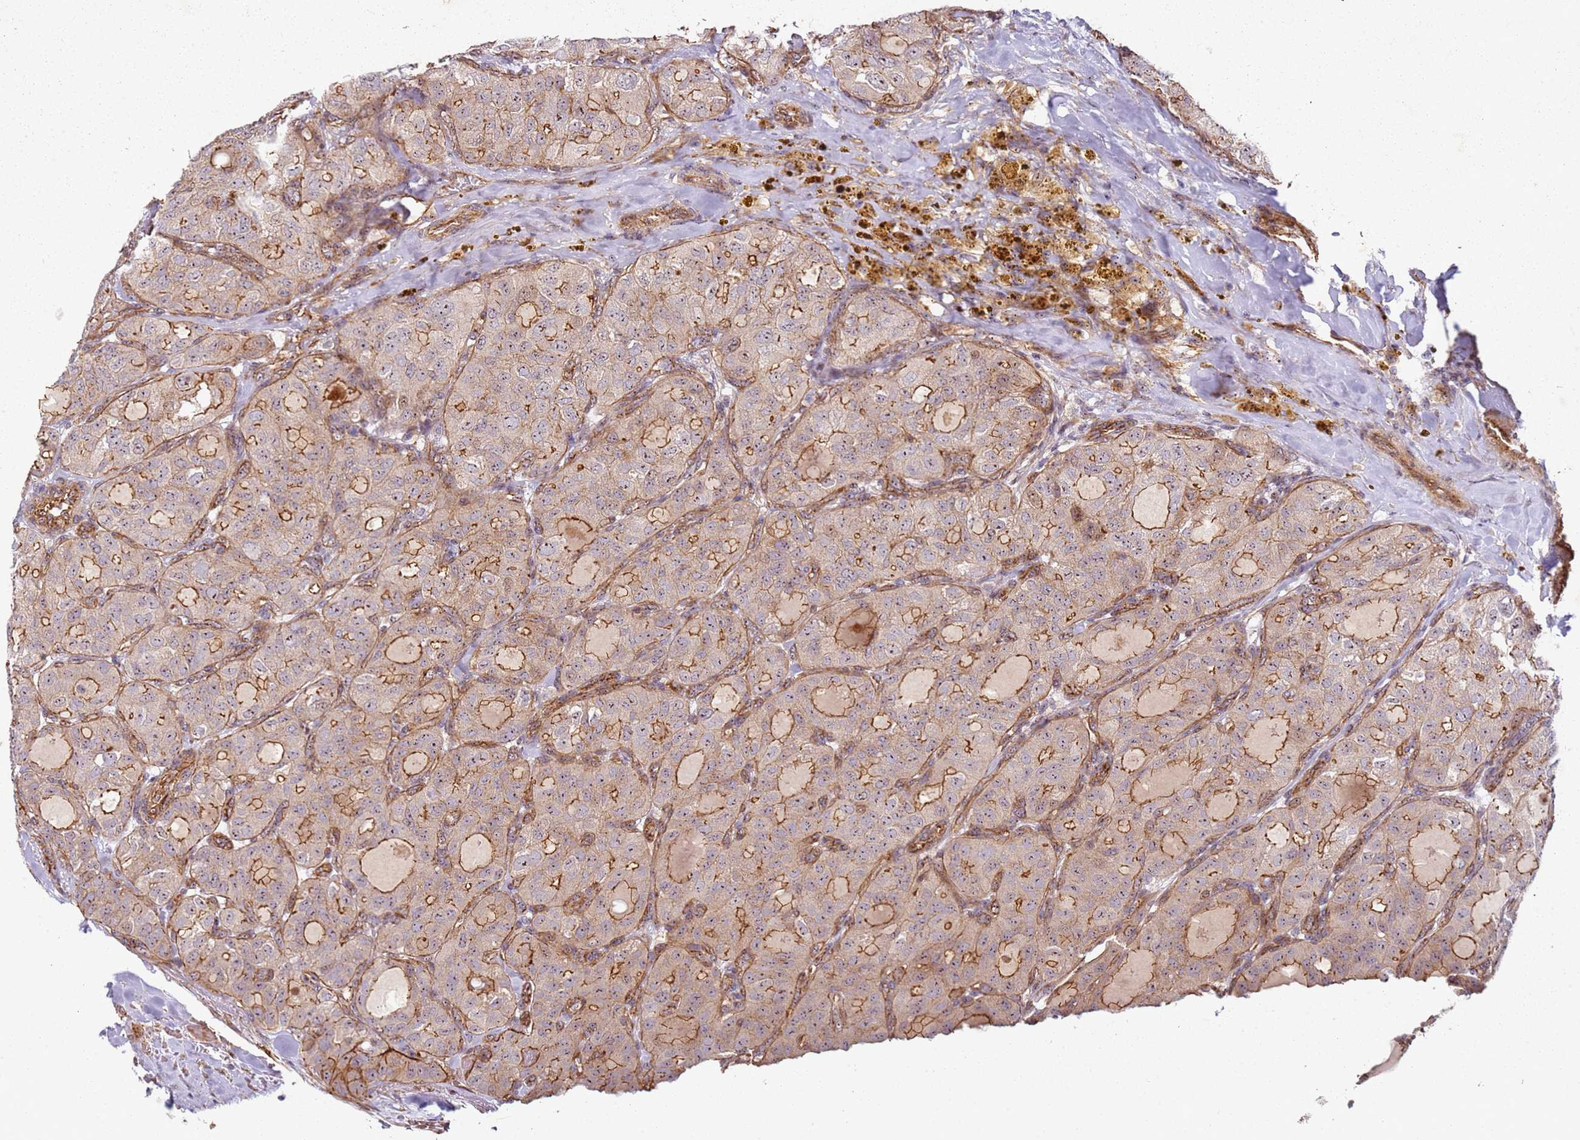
{"staining": {"intensity": "moderate", "quantity": ">75%", "location": "cytoplasmic/membranous"}, "tissue": "thyroid cancer", "cell_type": "Tumor cells", "image_type": "cancer", "snomed": [{"axis": "morphology", "description": "Follicular adenoma carcinoma, NOS"}, {"axis": "topography", "description": "Thyroid gland"}], "caption": "Follicular adenoma carcinoma (thyroid) tissue exhibits moderate cytoplasmic/membranous expression in about >75% of tumor cells, visualized by immunohistochemistry.", "gene": "C2CD4B", "patient": {"sex": "male", "age": 75}}